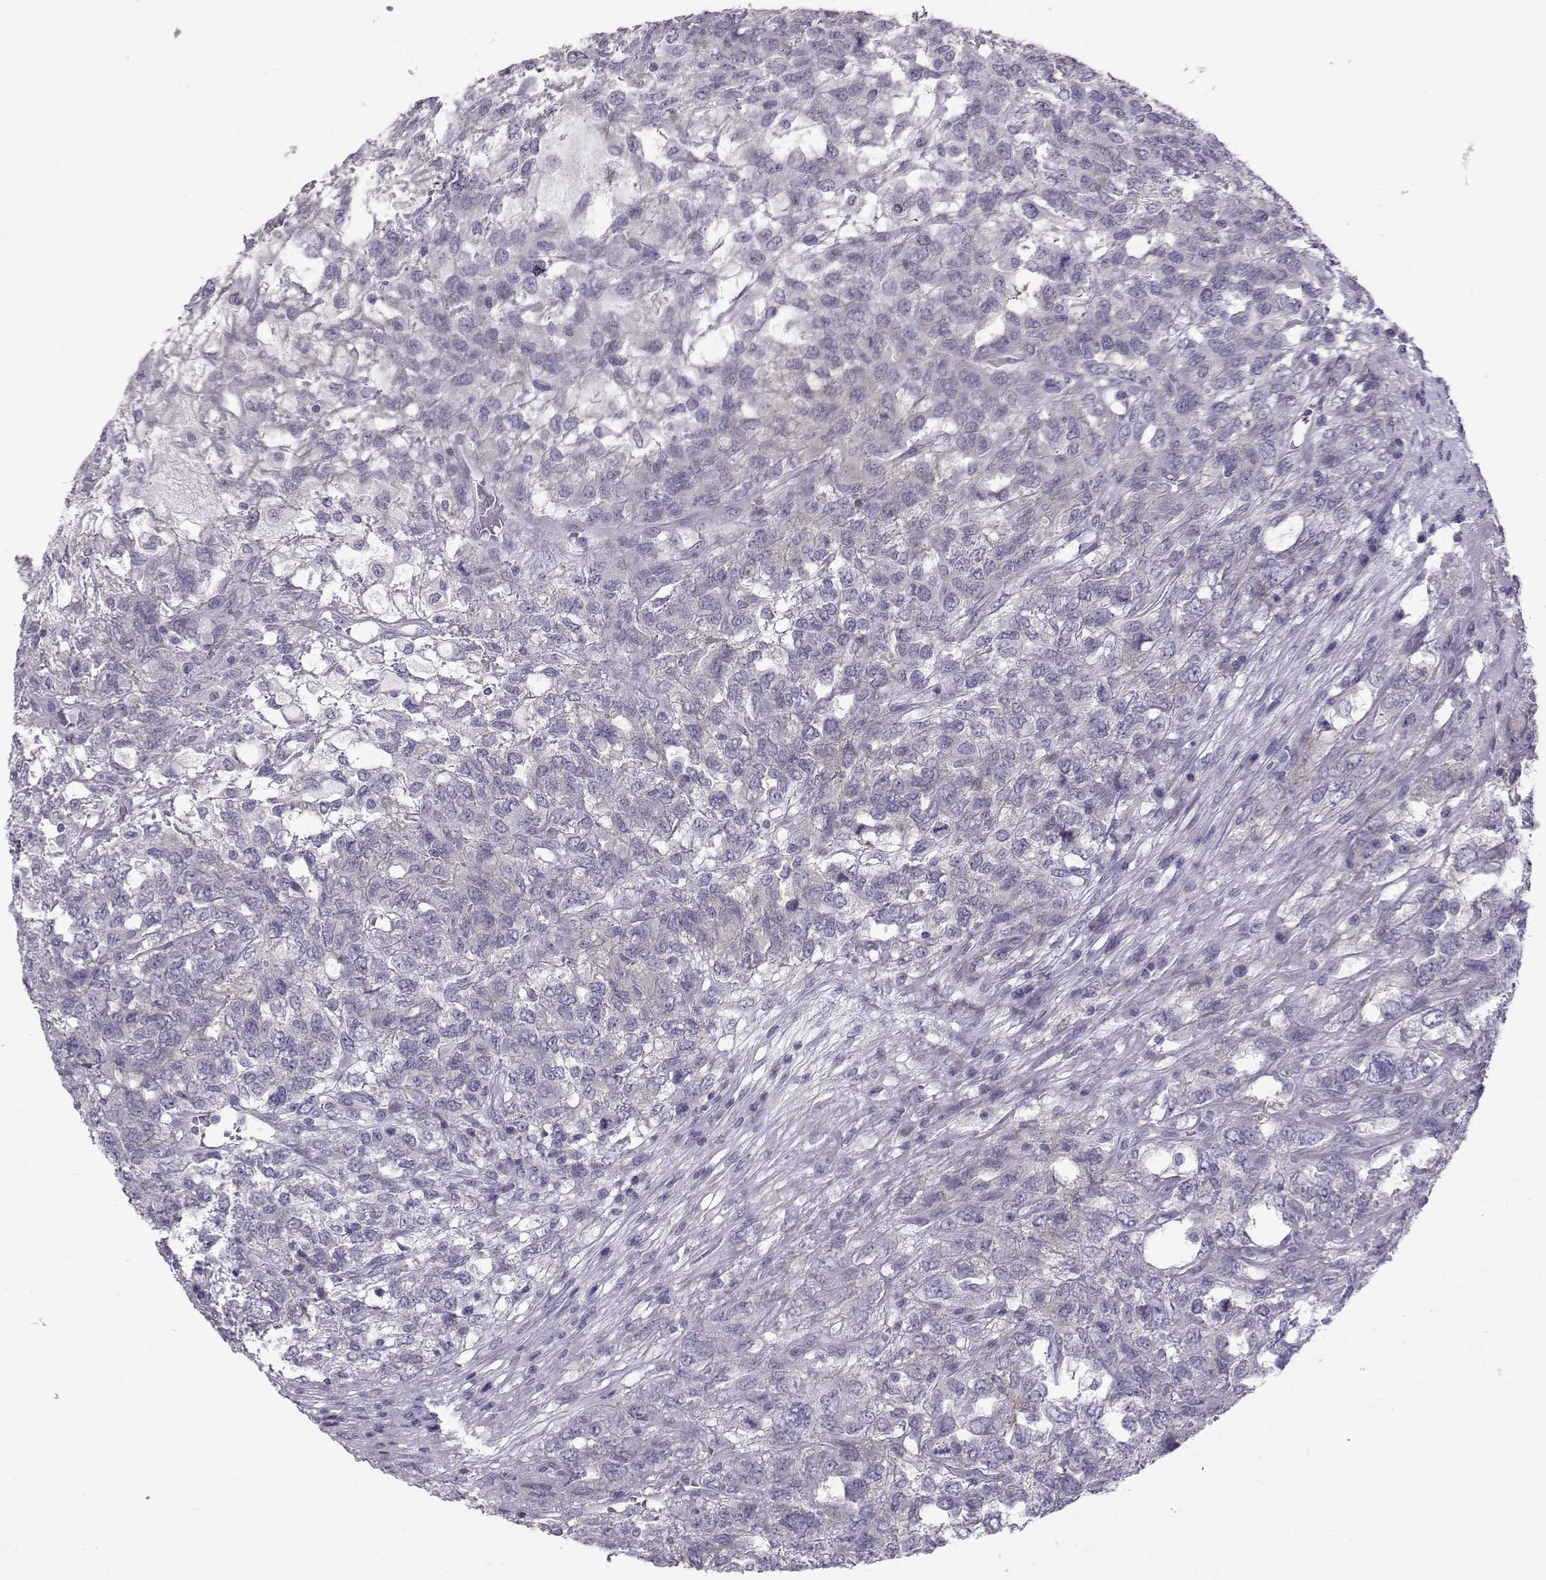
{"staining": {"intensity": "negative", "quantity": "none", "location": "none"}, "tissue": "testis cancer", "cell_type": "Tumor cells", "image_type": "cancer", "snomed": [{"axis": "morphology", "description": "Seminoma, NOS"}, {"axis": "topography", "description": "Testis"}], "caption": "High power microscopy image of an IHC image of testis cancer (seminoma), revealing no significant staining in tumor cells.", "gene": "DMRT3", "patient": {"sex": "male", "age": 52}}